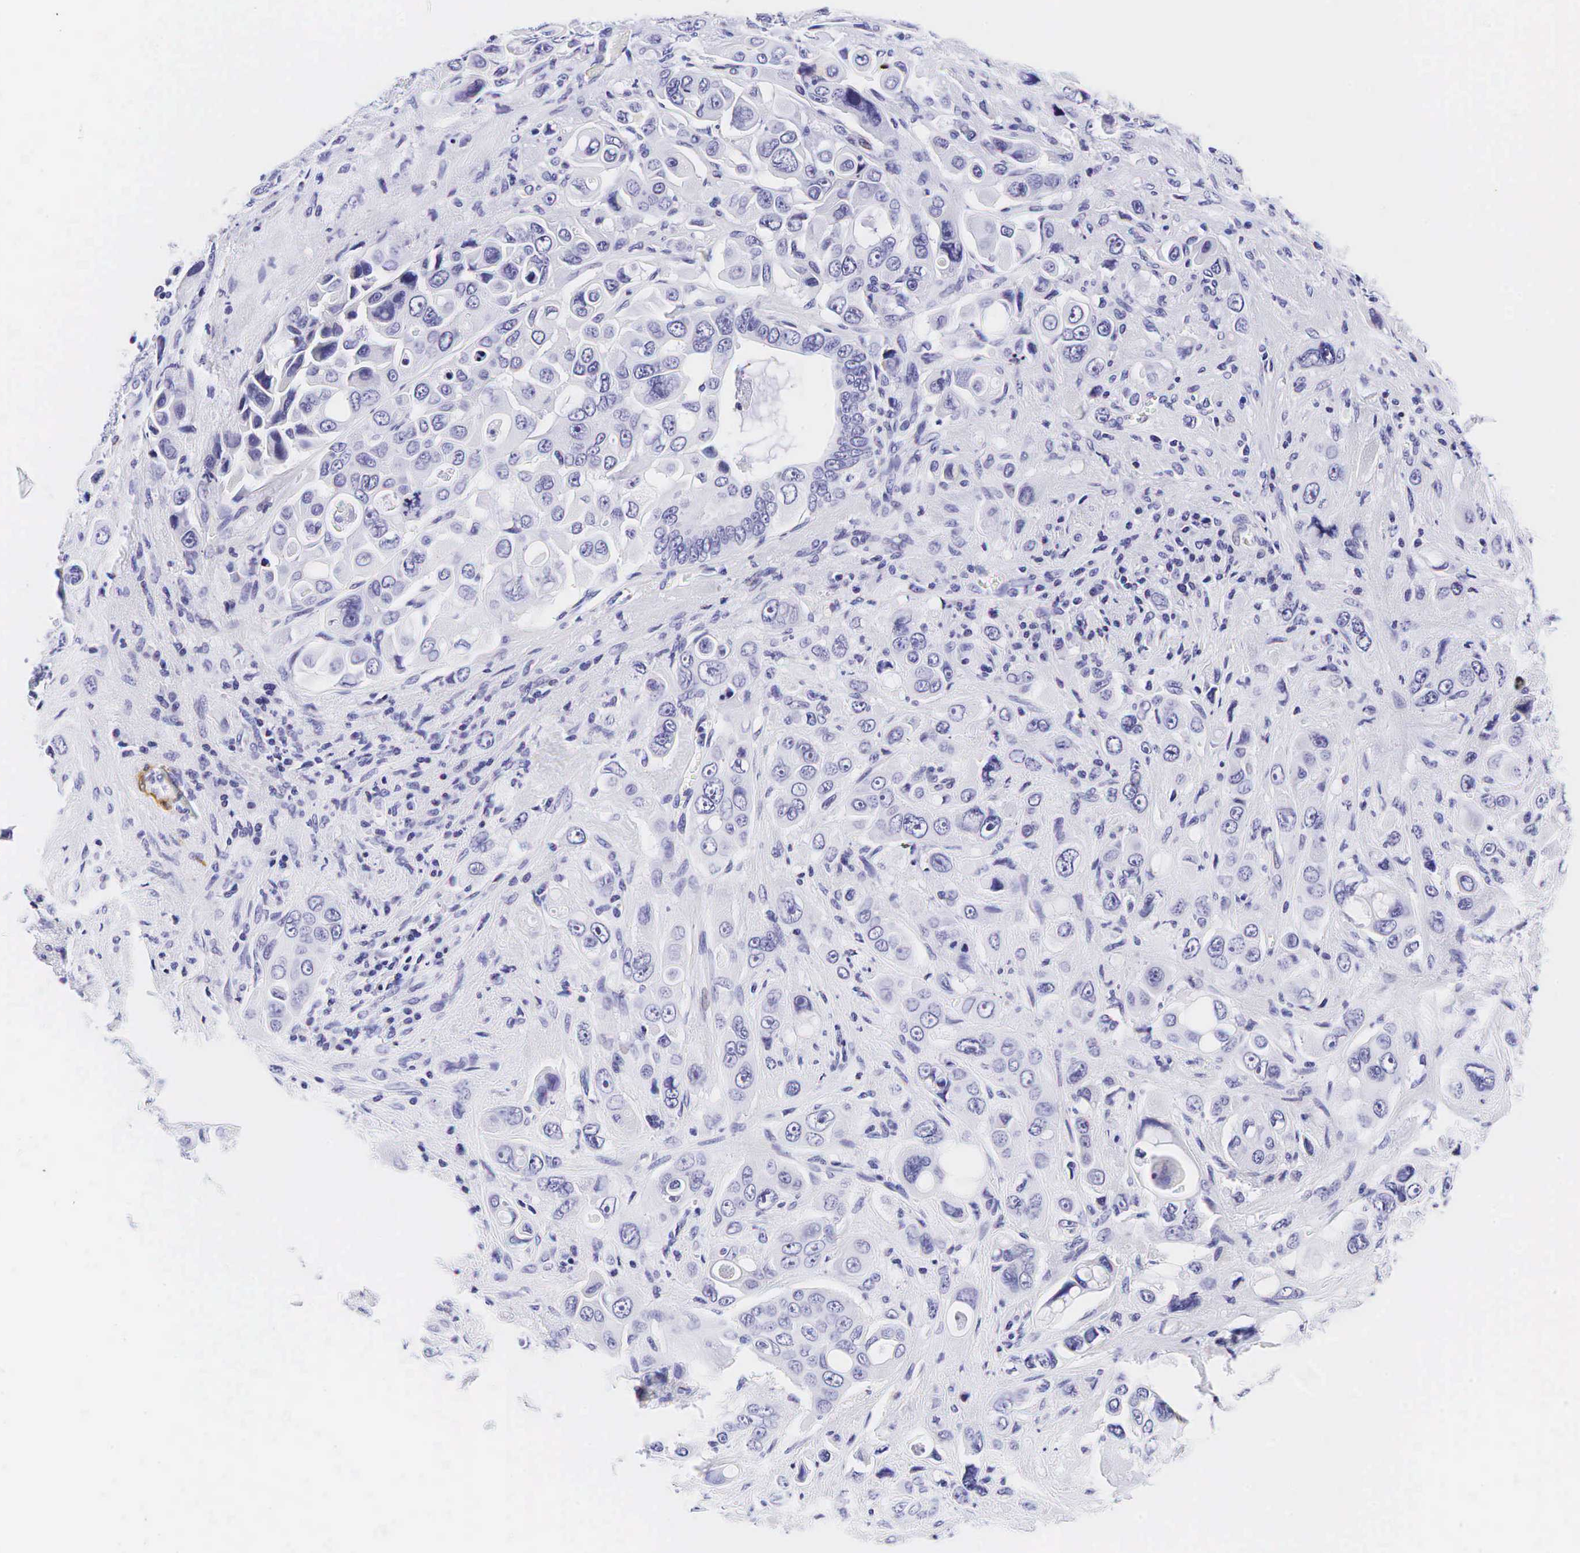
{"staining": {"intensity": "negative", "quantity": "none", "location": "none"}, "tissue": "liver cancer", "cell_type": "Tumor cells", "image_type": "cancer", "snomed": [{"axis": "morphology", "description": "Cholangiocarcinoma"}, {"axis": "topography", "description": "Liver"}], "caption": "This is a photomicrograph of IHC staining of liver cancer (cholangiocarcinoma), which shows no expression in tumor cells.", "gene": "CALD1", "patient": {"sex": "female", "age": 79}}